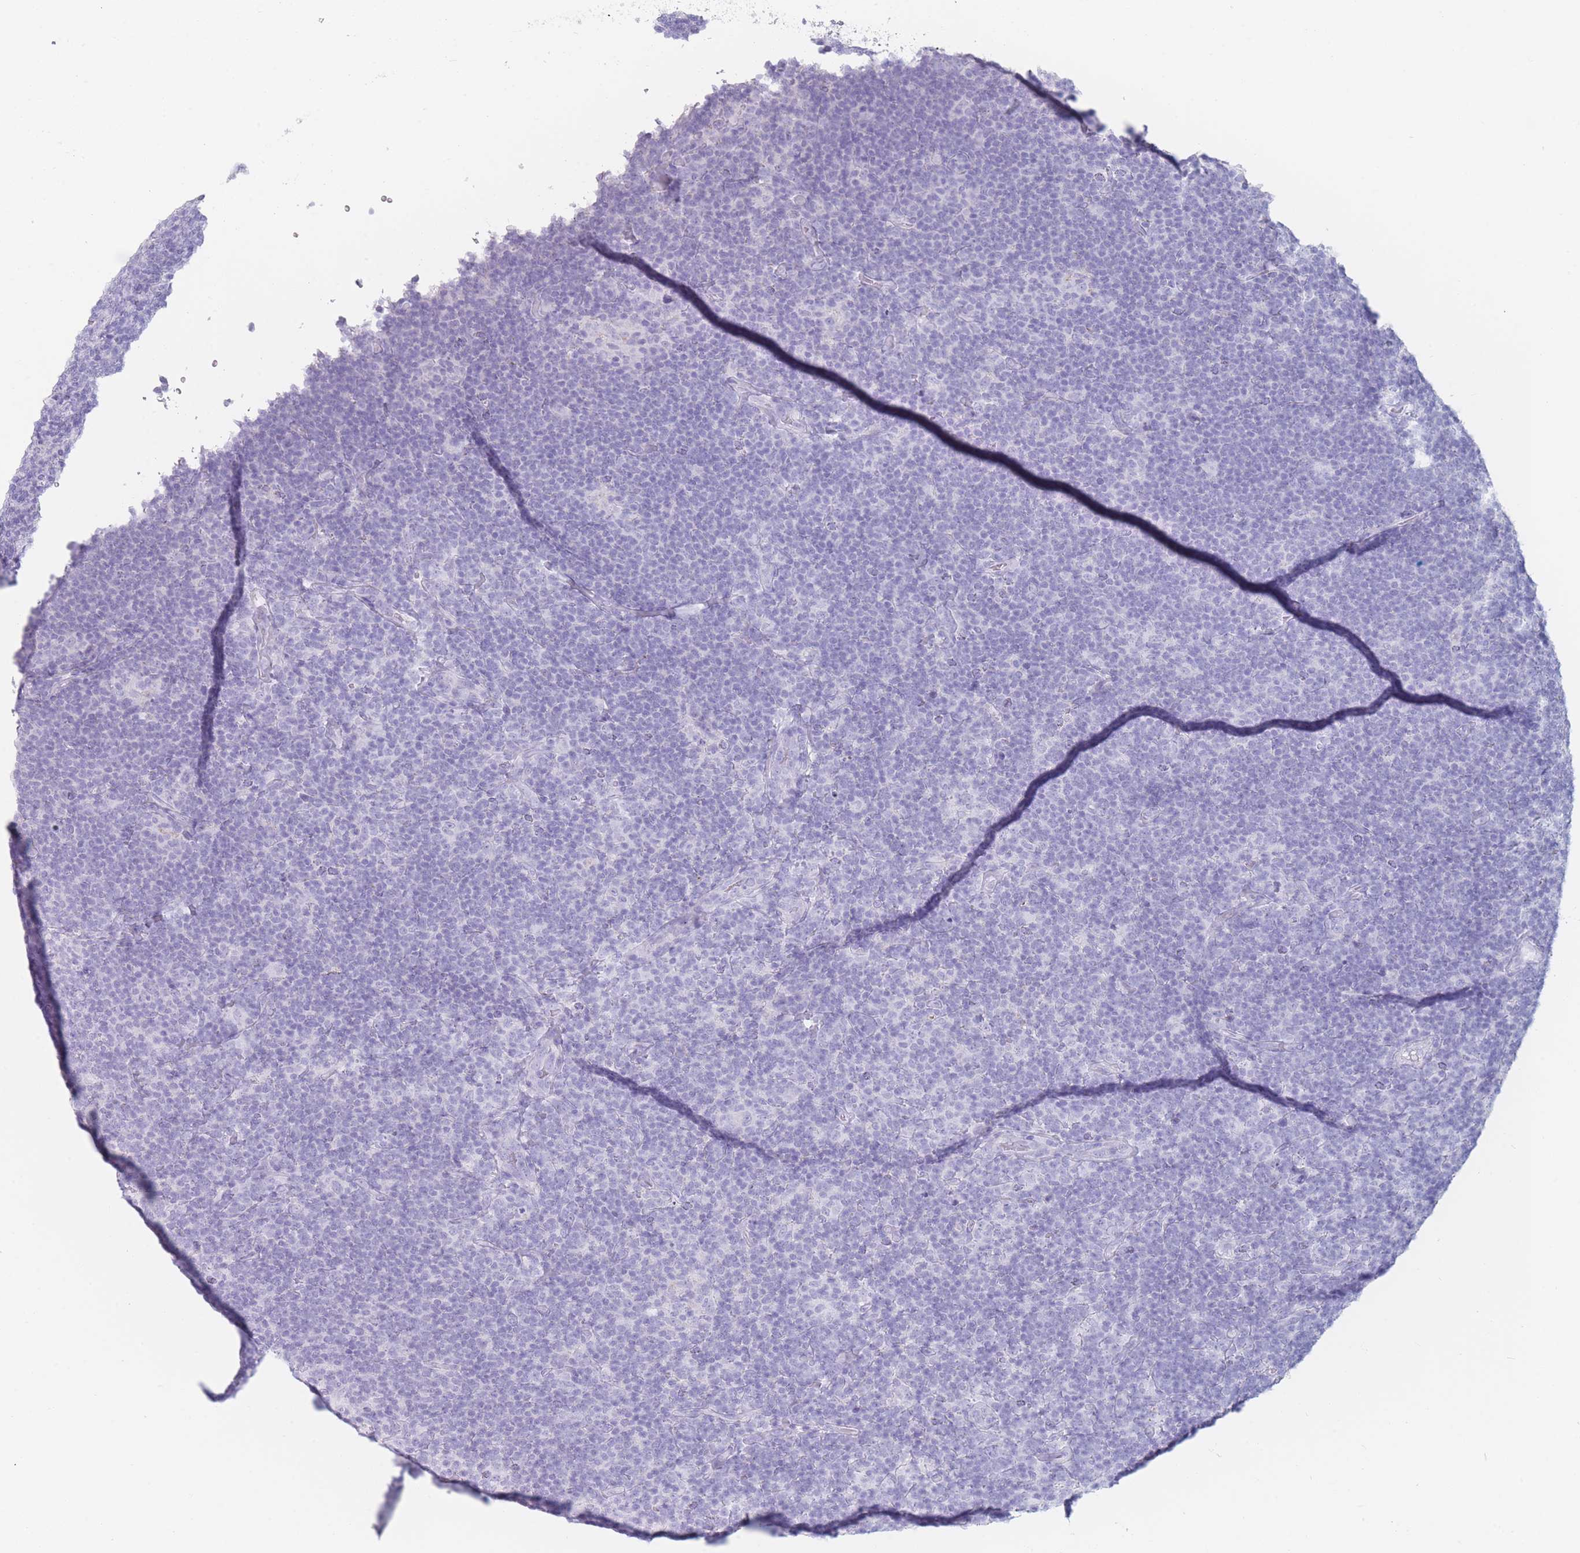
{"staining": {"intensity": "negative", "quantity": "none", "location": "none"}, "tissue": "lymphoma", "cell_type": "Tumor cells", "image_type": "cancer", "snomed": [{"axis": "morphology", "description": "Hodgkin's disease, NOS"}, {"axis": "topography", "description": "Lymph node"}], "caption": "Immunohistochemical staining of lymphoma exhibits no significant positivity in tumor cells. Nuclei are stained in blue.", "gene": "GPR12", "patient": {"sex": "female", "age": 57}}